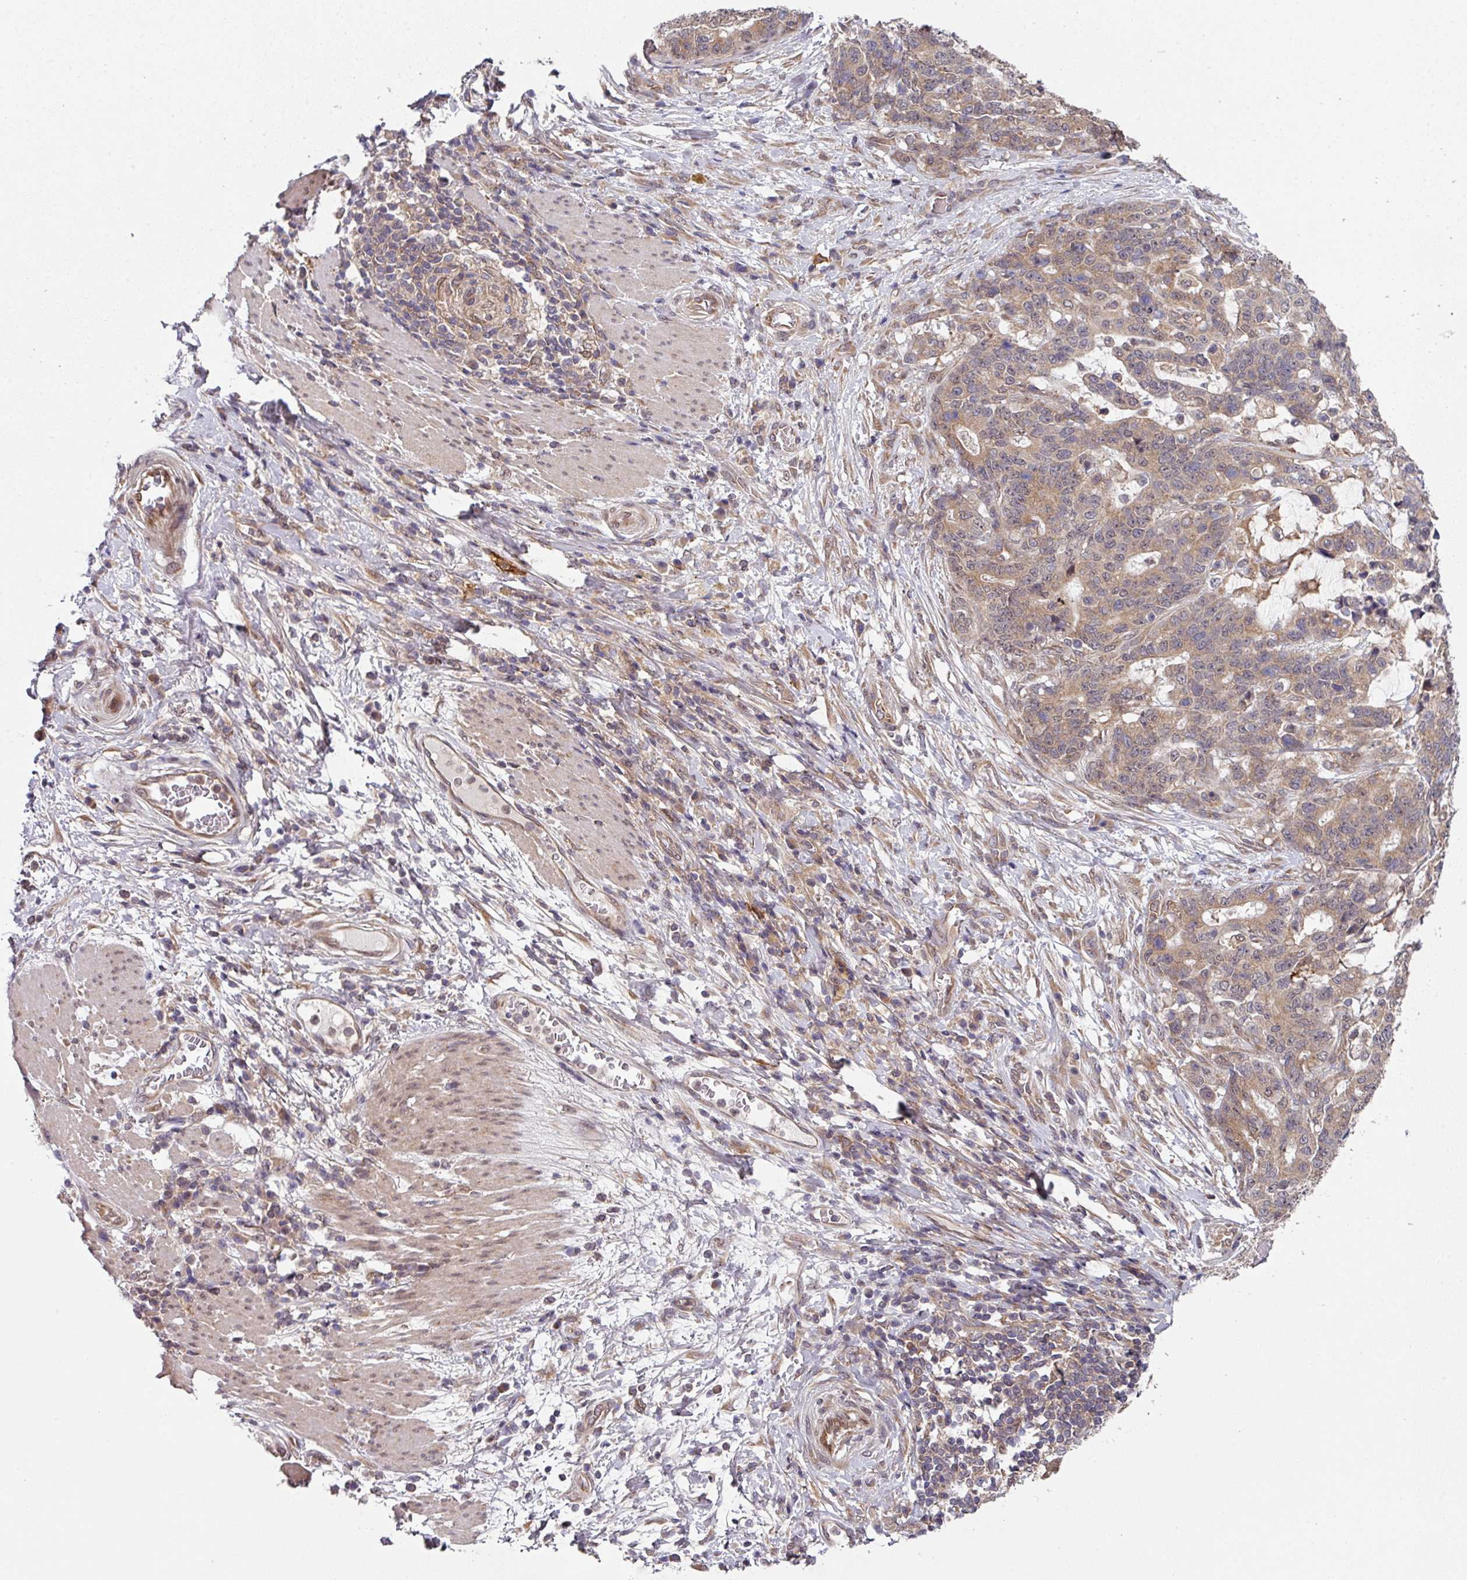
{"staining": {"intensity": "moderate", "quantity": ">75%", "location": "cytoplasmic/membranous,nuclear"}, "tissue": "stomach cancer", "cell_type": "Tumor cells", "image_type": "cancer", "snomed": [{"axis": "morphology", "description": "Normal tissue, NOS"}, {"axis": "morphology", "description": "Adenocarcinoma, NOS"}, {"axis": "topography", "description": "Stomach"}], "caption": "Immunohistochemical staining of stomach adenocarcinoma reveals medium levels of moderate cytoplasmic/membranous and nuclear protein staining in about >75% of tumor cells. Ihc stains the protein in brown and the nuclei are stained blue.", "gene": "CAMLG", "patient": {"sex": "female", "age": 64}}